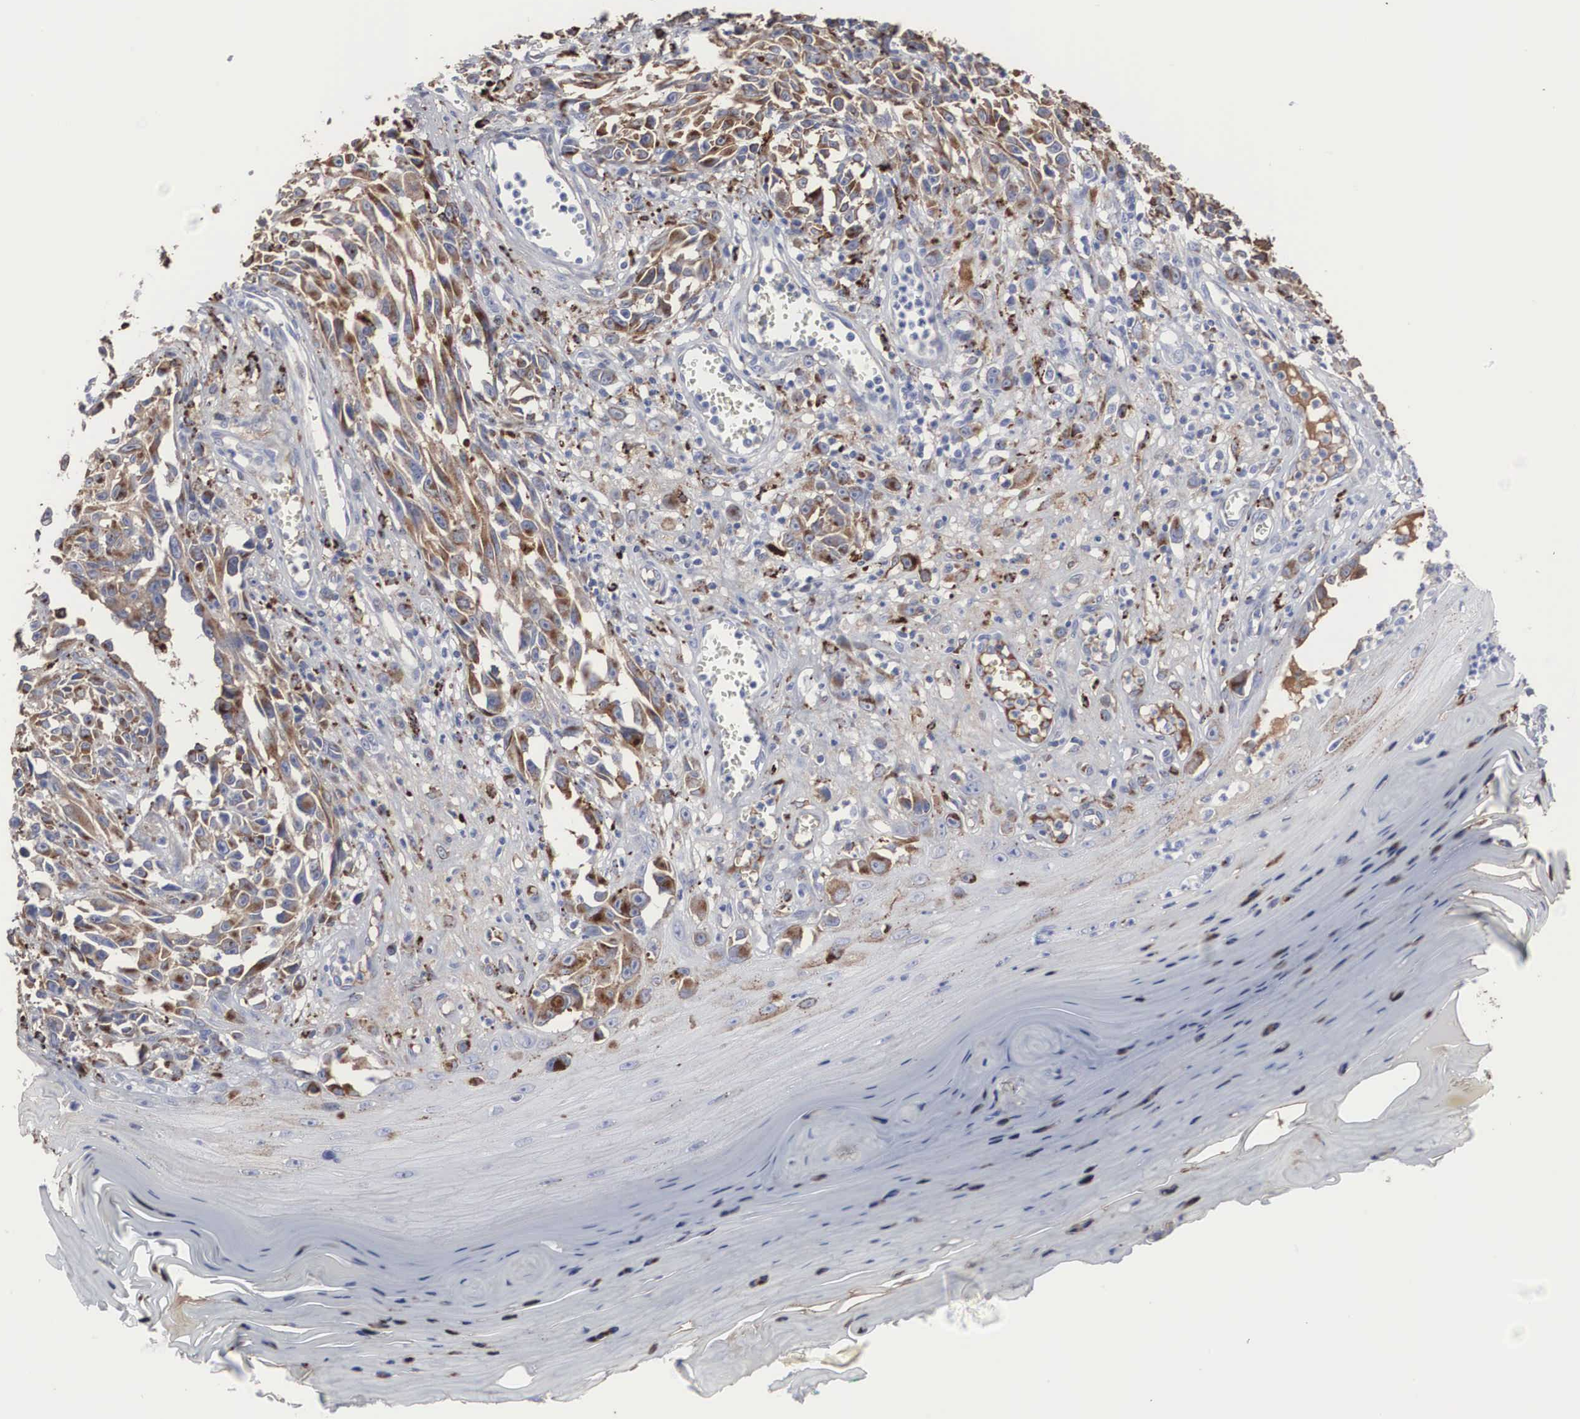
{"staining": {"intensity": "moderate", "quantity": ">75%", "location": "cytoplasmic/membranous"}, "tissue": "melanoma", "cell_type": "Tumor cells", "image_type": "cancer", "snomed": [{"axis": "morphology", "description": "Malignant melanoma, NOS"}, {"axis": "topography", "description": "Skin"}], "caption": "Protein staining shows moderate cytoplasmic/membranous staining in about >75% of tumor cells in melanoma.", "gene": "LGALS3BP", "patient": {"sex": "female", "age": 82}}